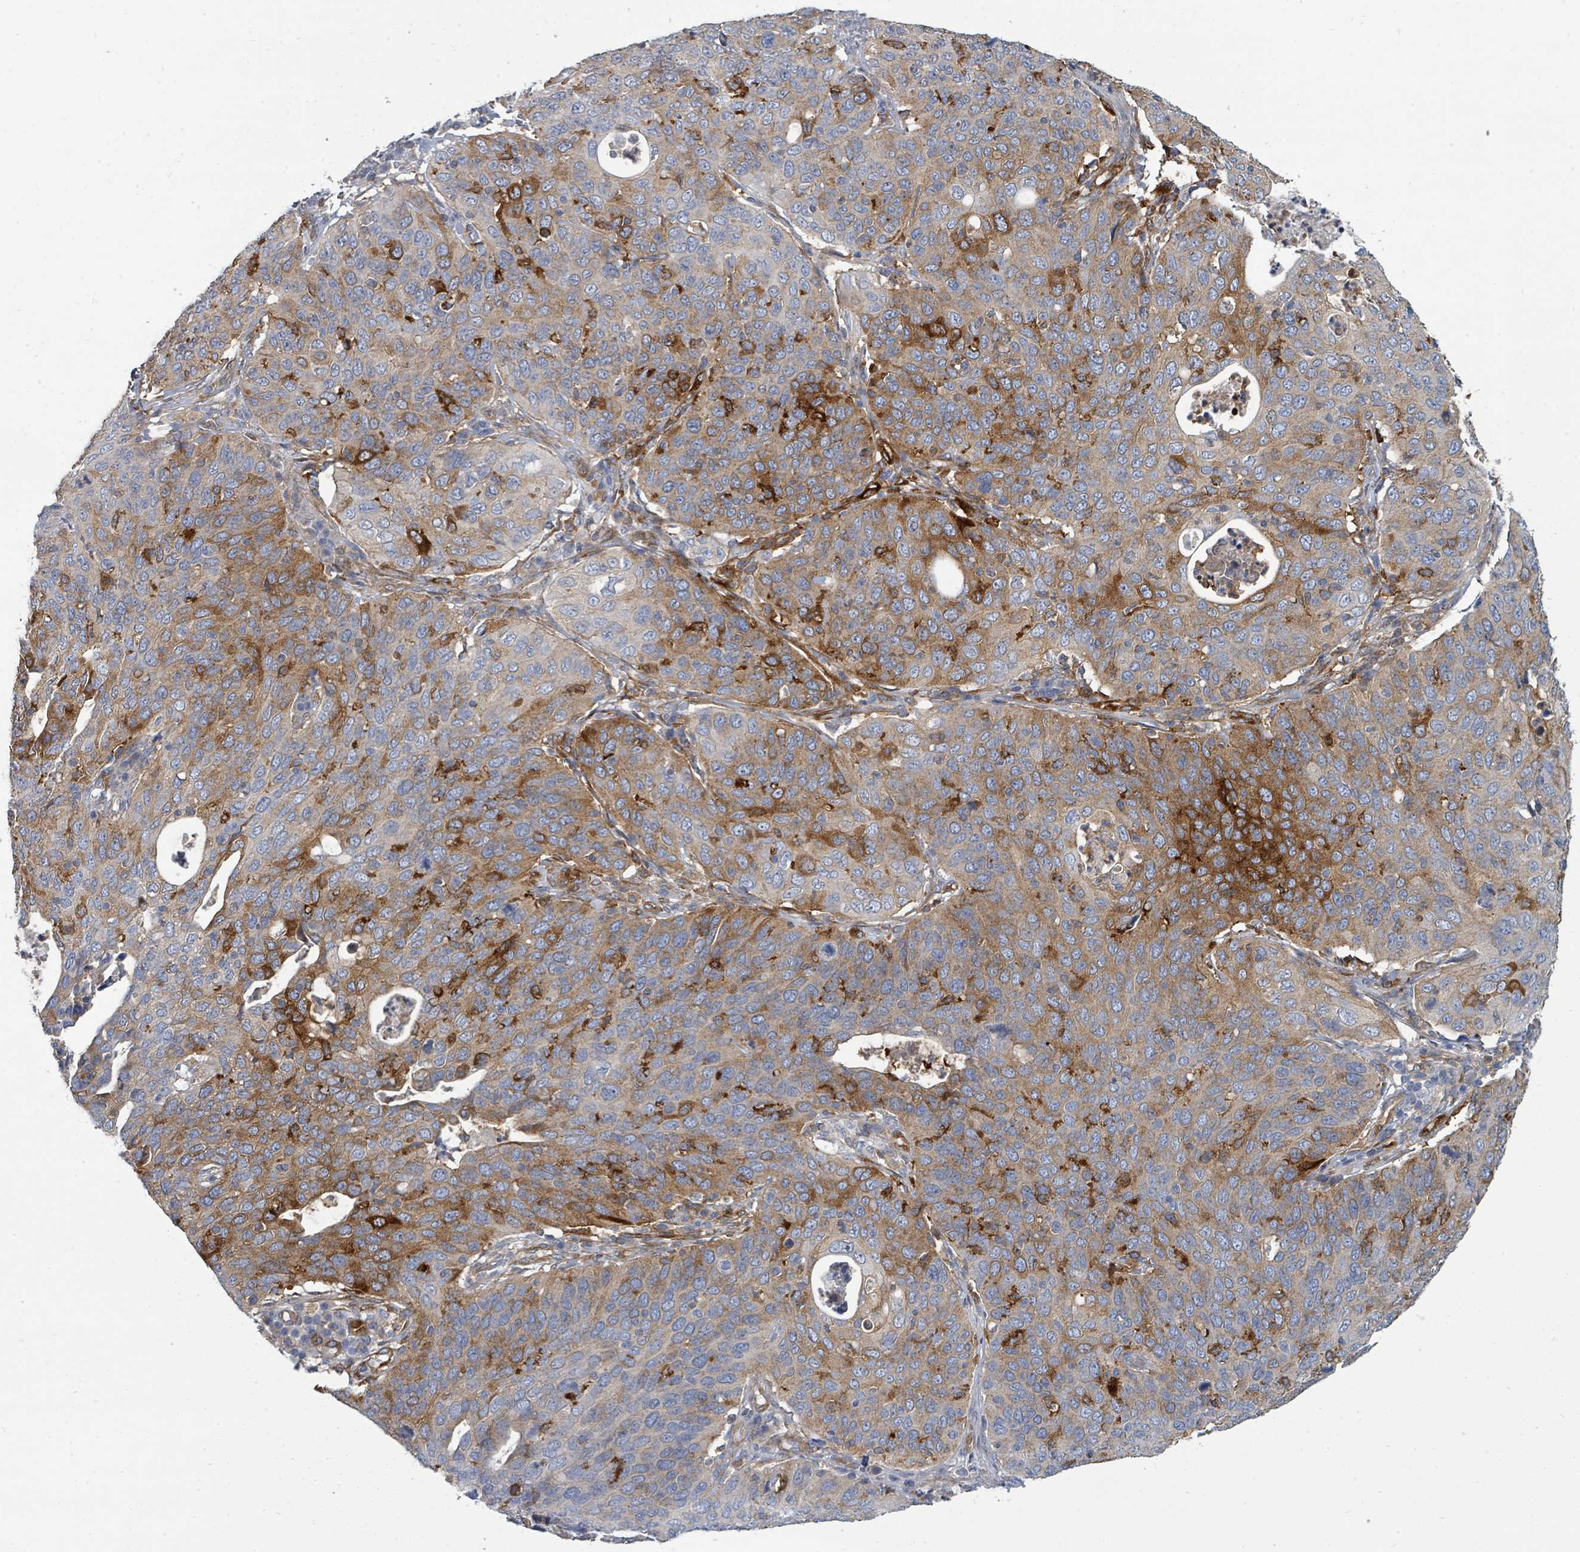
{"staining": {"intensity": "strong", "quantity": "<25%", "location": "cytoplasmic/membranous"}, "tissue": "cervical cancer", "cell_type": "Tumor cells", "image_type": "cancer", "snomed": [{"axis": "morphology", "description": "Squamous cell carcinoma, NOS"}, {"axis": "topography", "description": "Cervix"}], "caption": "Cervical cancer (squamous cell carcinoma) stained for a protein (brown) shows strong cytoplasmic/membranous positive positivity in approximately <25% of tumor cells.", "gene": "IFIT1", "patient": {"sex": "female", "age": 36}}